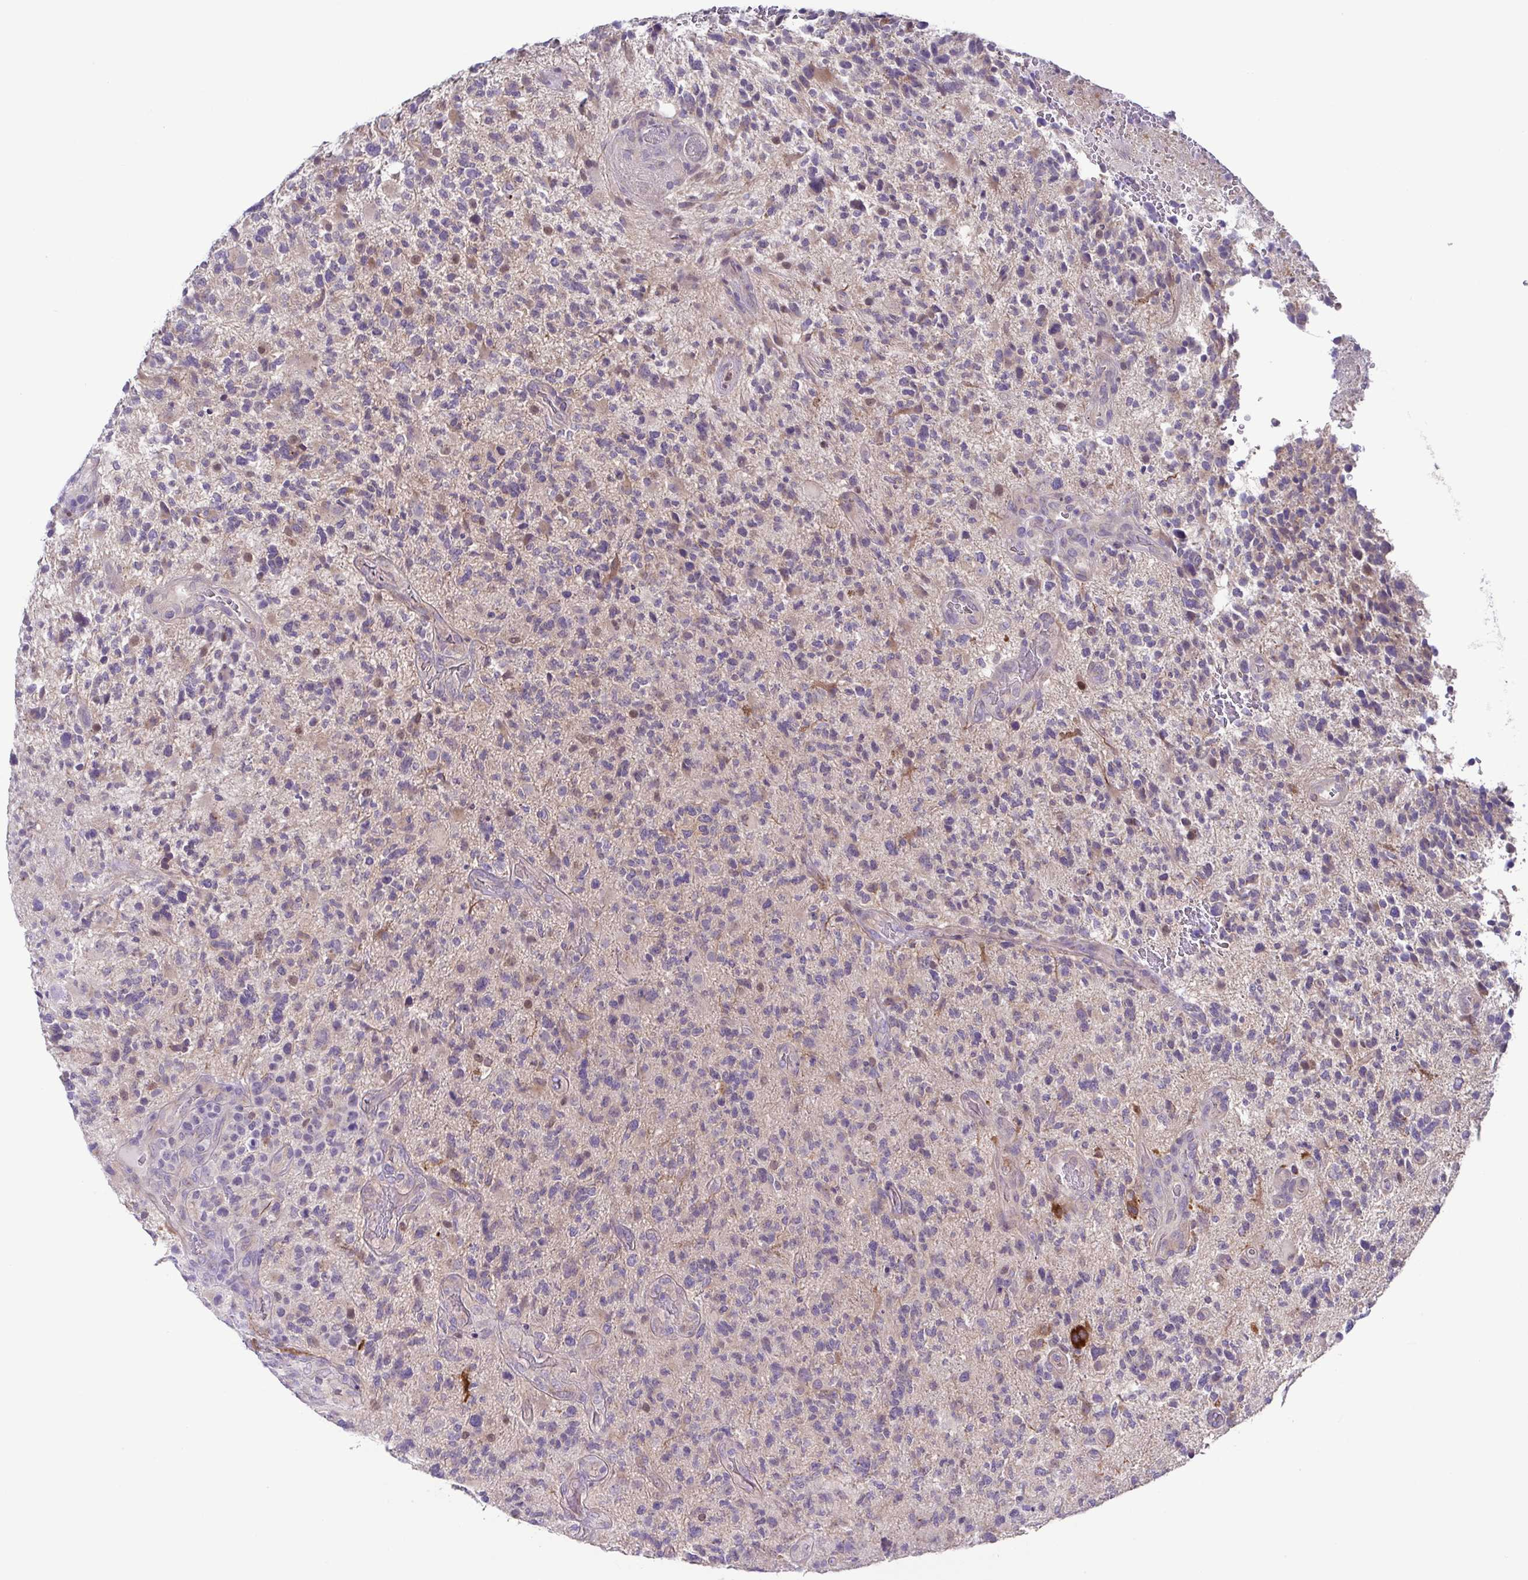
{"staining": {"intensity": "negative", "quantity": "none", "location": "none"}, "tissue": "glioma", "cell_type": "Tumor cells", "image_type": "cancer", "snomed": [{"axis": "morphology", "description": "Glioma, malignant, High grade"}, {"axis": "topography", "description": "Brain"}], "caption": "IHC micrograph of neoplastic tissue: high-grade glioma (malignant) stained with DAB exhibits no significant protein expression in tumor cells. The staining is performed using DAB (3,3'-diaminobenzidine) brown chromogen with nuclei counter-stained in using hematoxylin.", "gene": "UBE2Q1", "patient": {"sex": "female", "age": 71}}